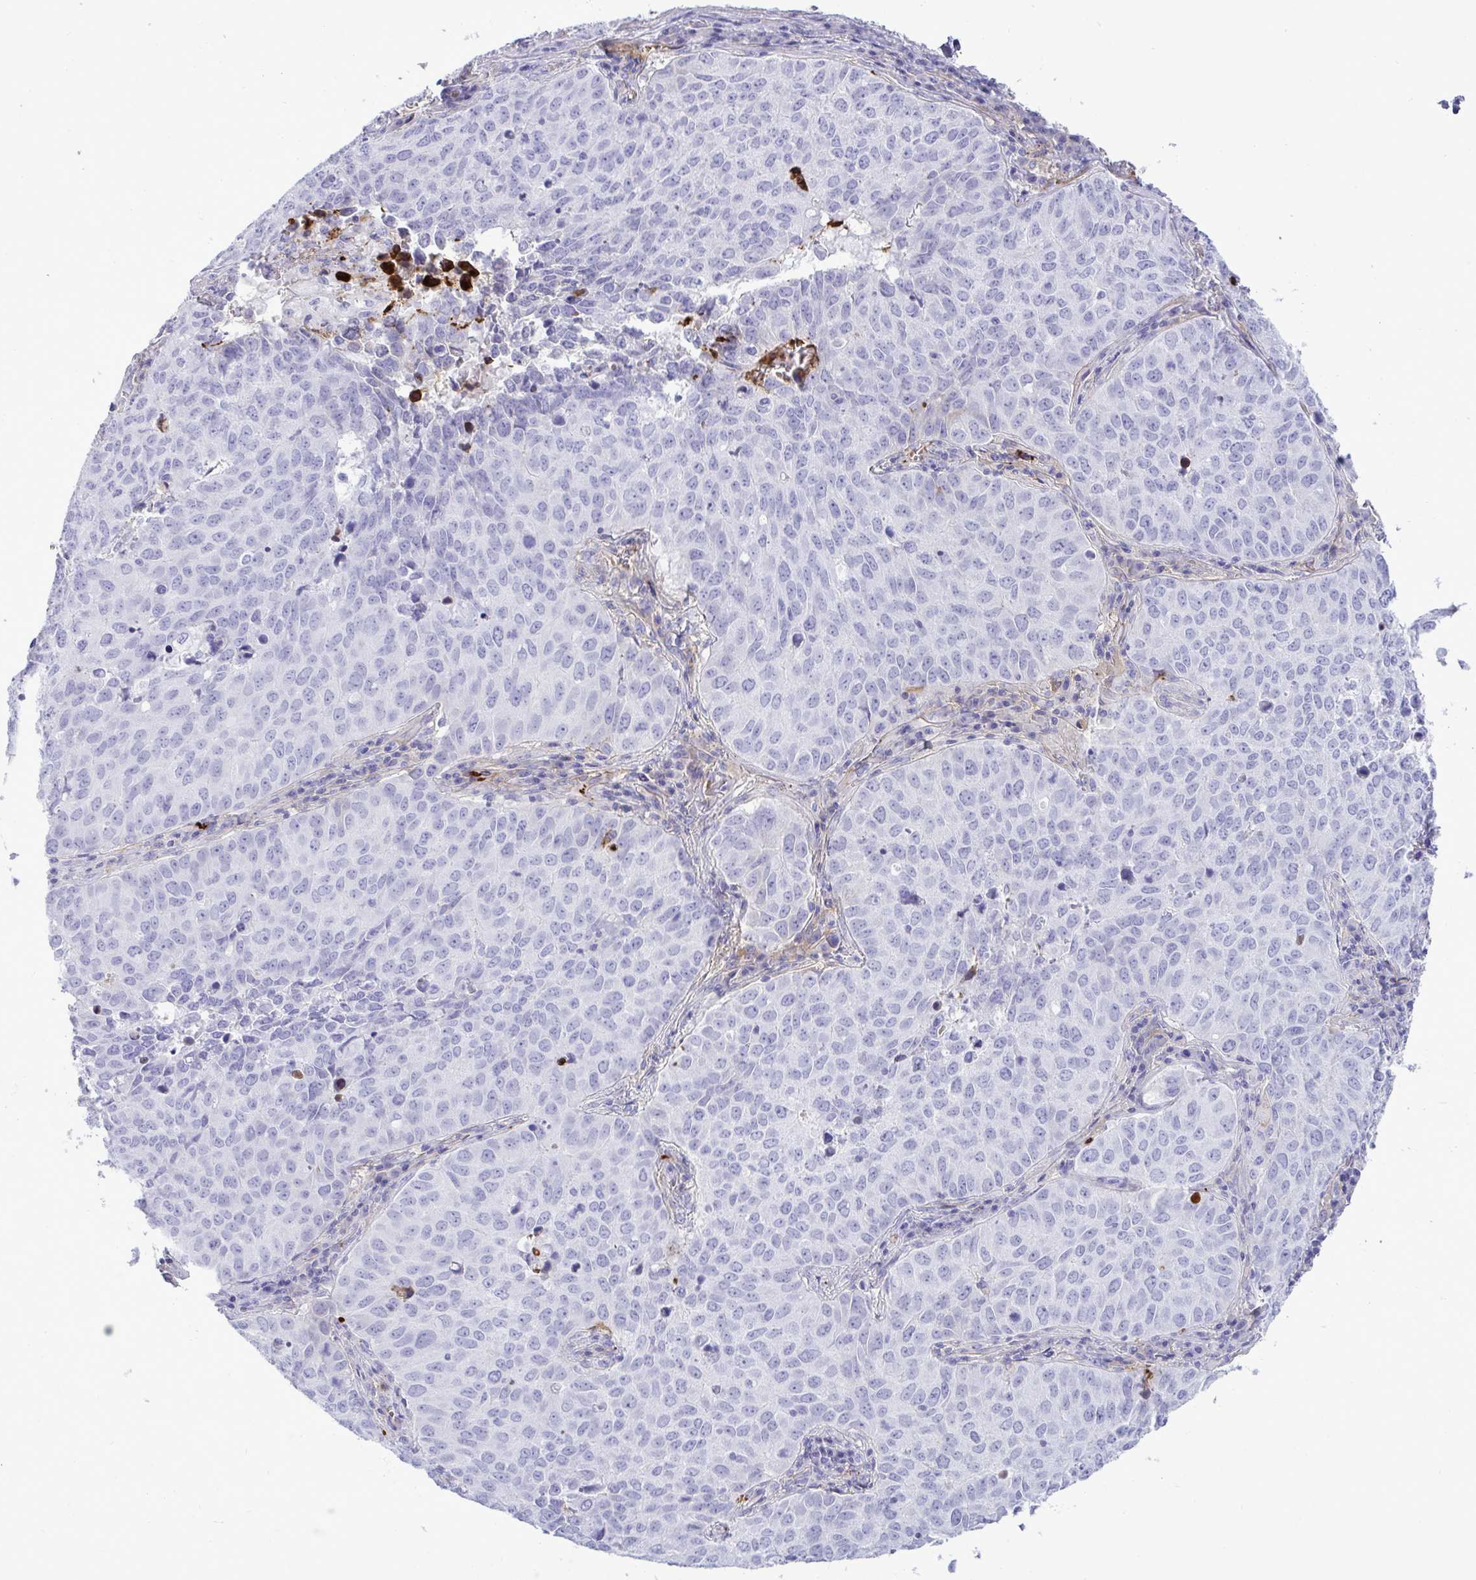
{"staining": {"intensity": "negative", "quantity": "none", "location": "none"}, "tissue": "lung cancer", "cell_type": "Tumor cells", "image_type": "cancer", "snomed": [{"axis": "morphology", "description": "Adenocarcinoma, NOS"}, {"axis": "topography", "description": "Lung"}], "caption": "Tumor cells are negative for brown protein staining in lung cancer. (DAB IHC visualized using brightfield microscopy, high magnification).", "gene": "F2", "patient": {"sex": "female", "age": 50}}